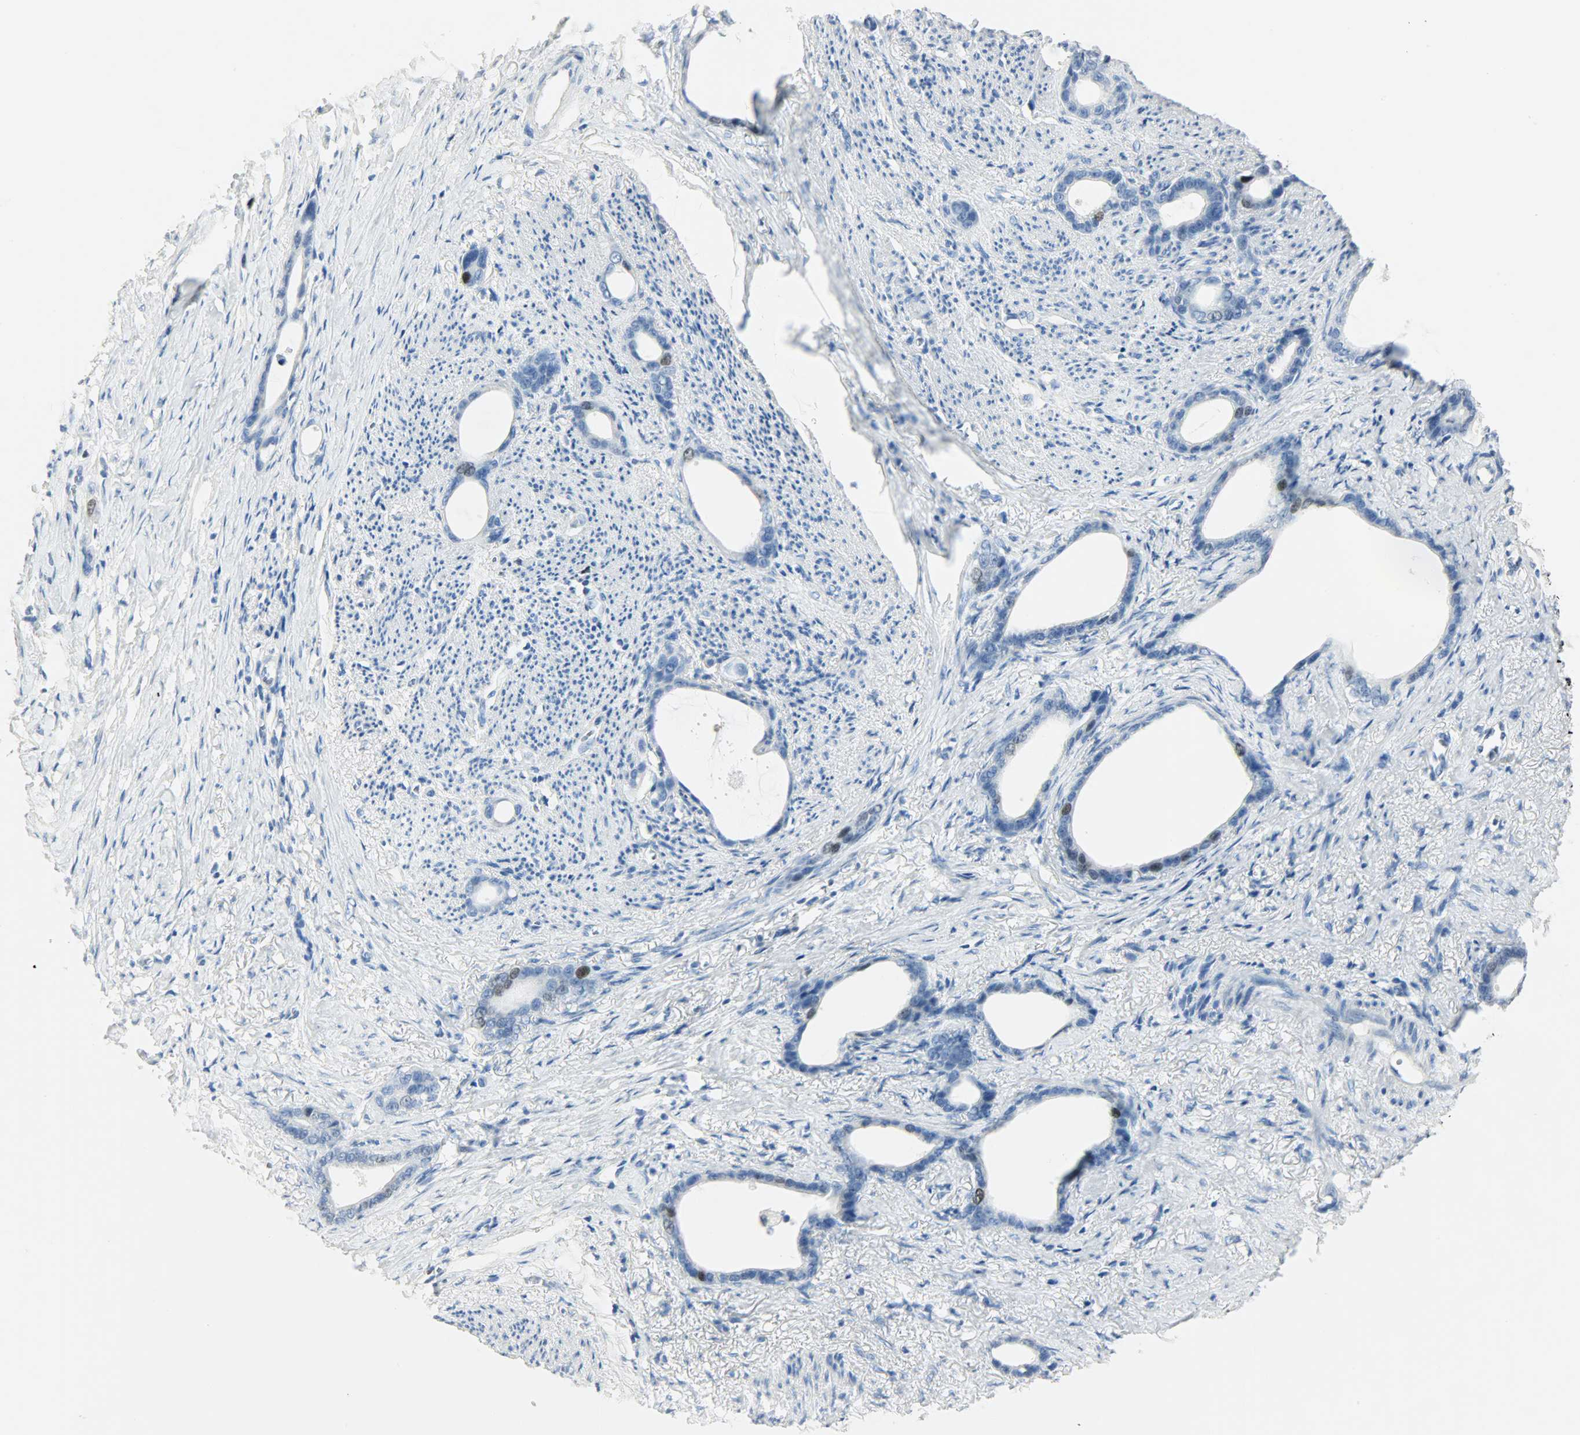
{"staining": {"intensity": "moderate", "quantity": "<25%", "location": "nuclear"}, "tissue": "stomach cancer", "cell_type": "Tumor cells", "image_type": "cancer", "snomed": [{"axis": "morphology", "description": "Adenocarcinoma, NOS"}, {"axis": "topography", "description": "Stomach"}], "caption": "Stomach cancer stained with a protein marker reveals moderate staining in tumor cells.", "gene": "HELLS", "patient": {"sex": "female", "age": 75}}